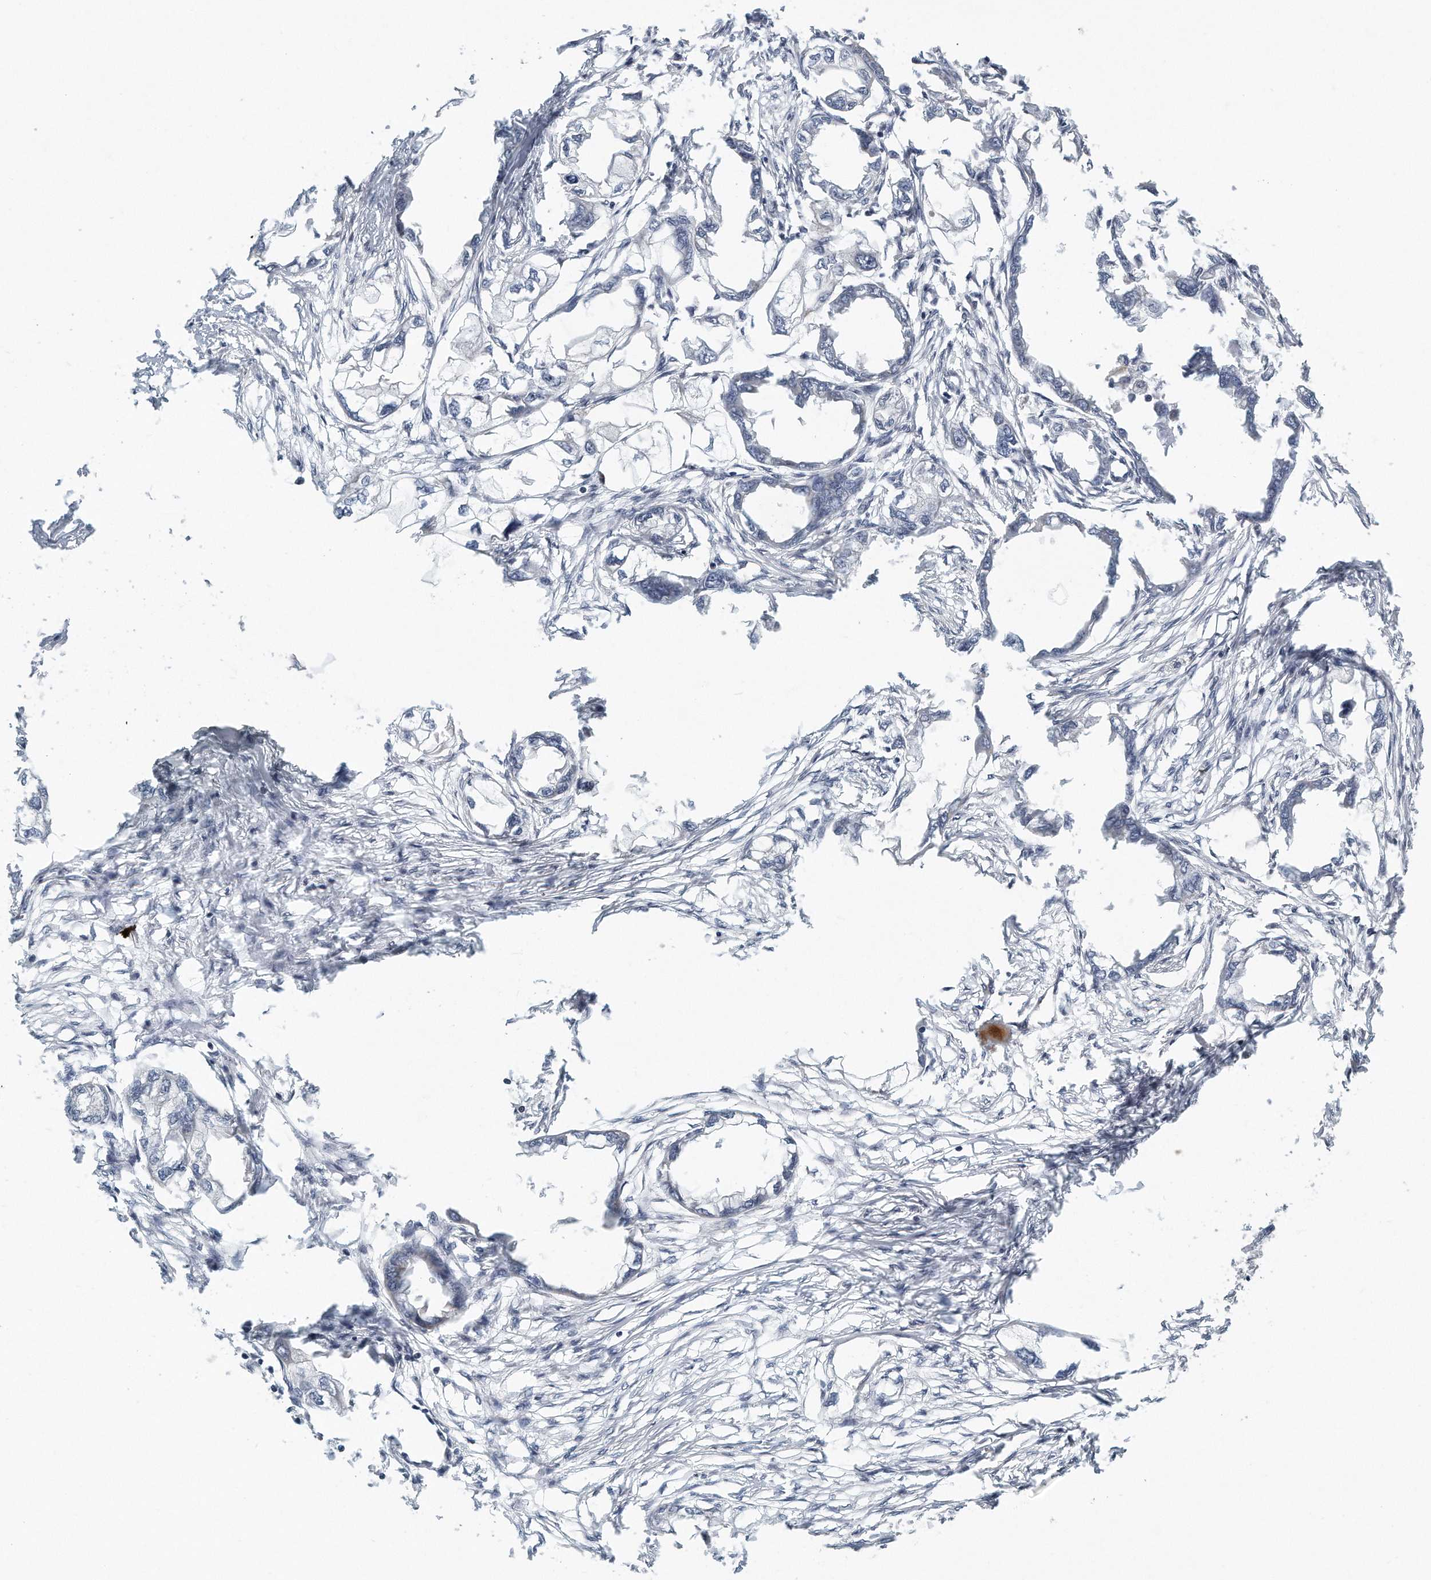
{"staining": {"intensity": "negative", "quantity": "none", "location": "none"}, "tissue": "endometrial cancer", "cell_type": "Tumor cells", "image_type": "cancer", "snomed": [{"axis": "morphology", "description": "Adenocarcinoma, NOS"}, {"axis": "morphology", "description": "Adenocarcinoma, metastatic, NOS"}, {"axis": "topography", "description": "Adipose tissue"}, {"axis": "topography", "description": "Endometrium"}], "caption": "An image of endometrial cancer (adenocarcinoma) stained for a protein demonstrates no brown staining in tumor cells.", "gene": "VLDLR", "patient": {"sex": "female", "age": 67}}